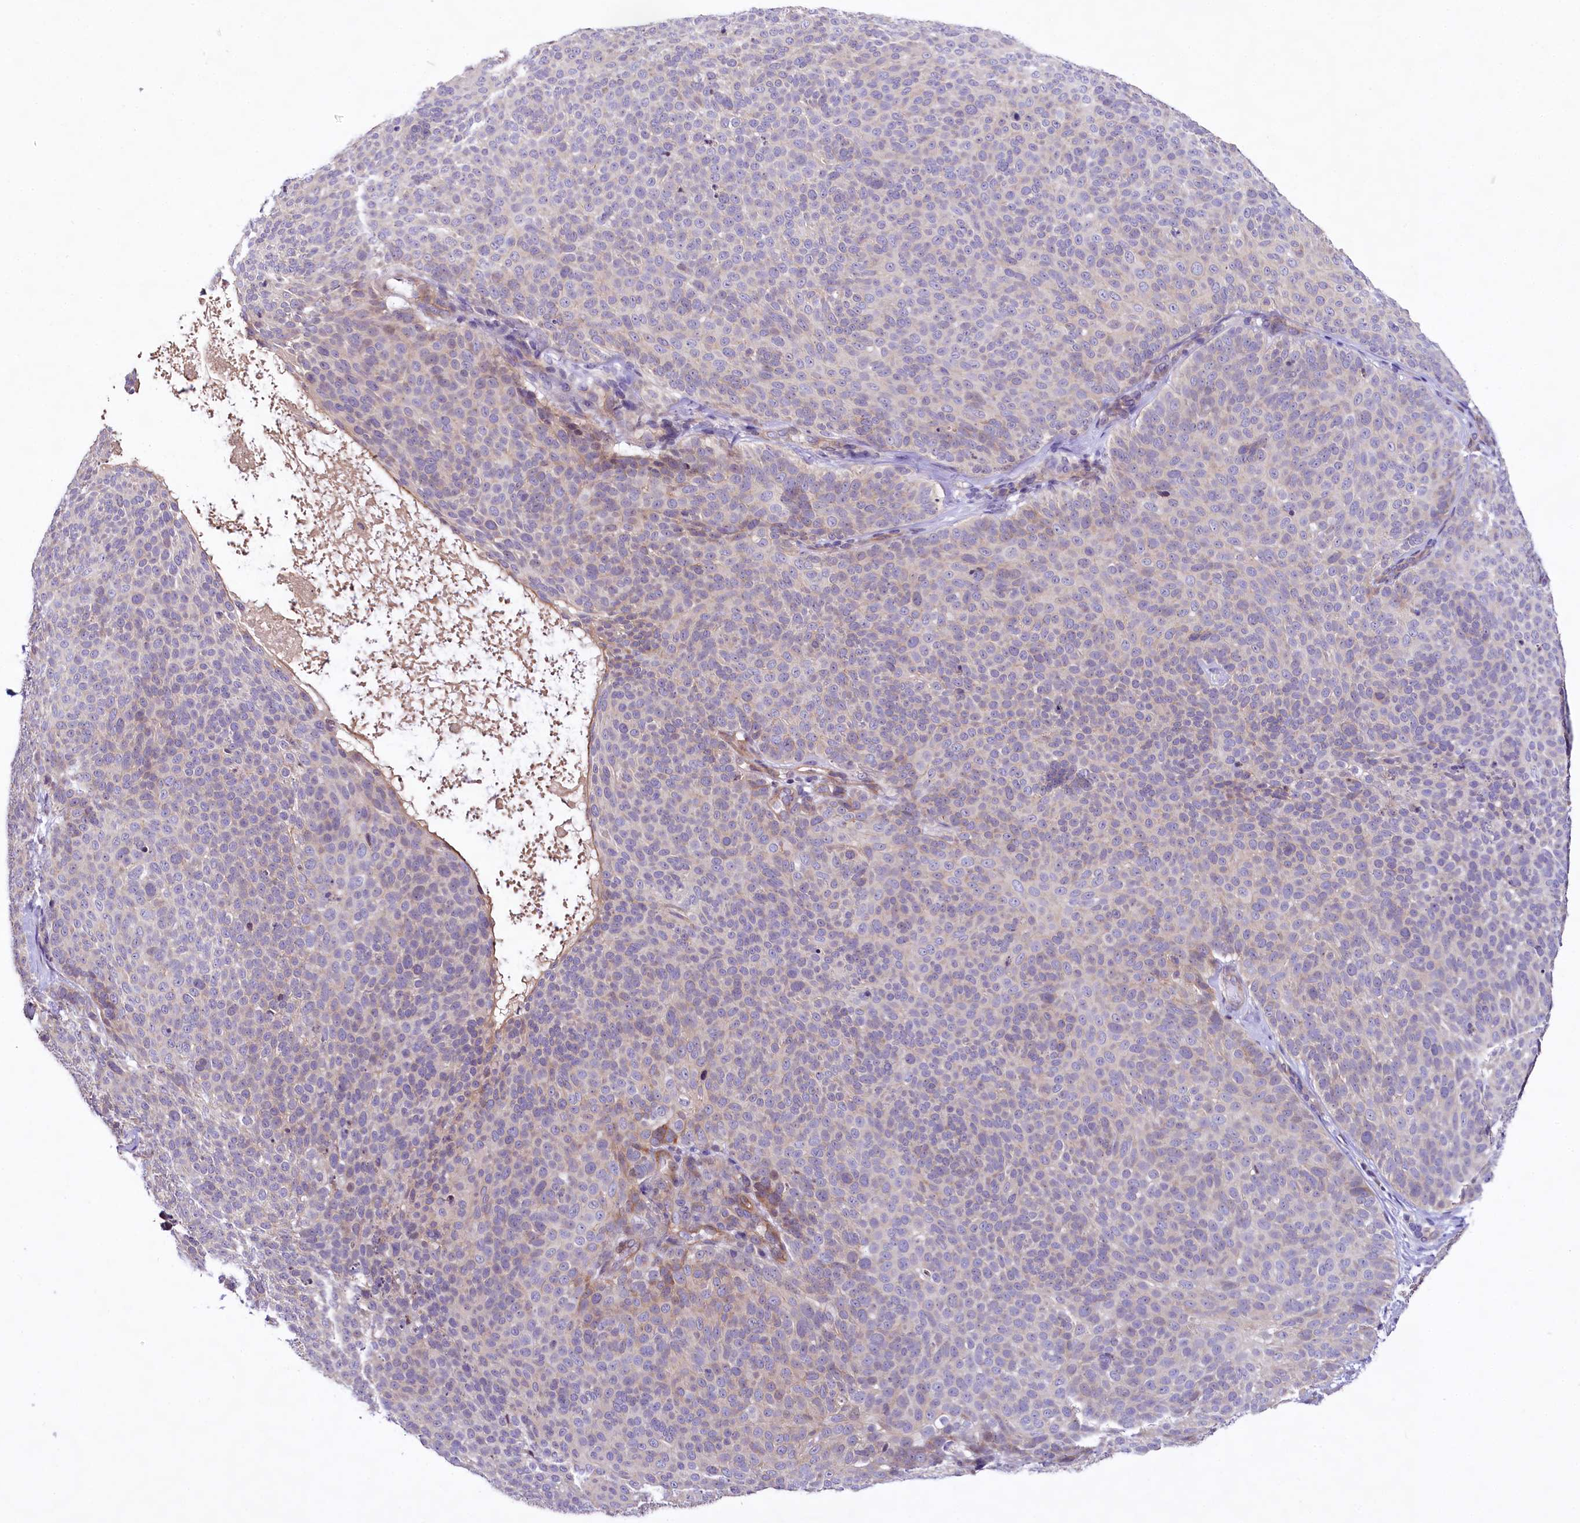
{"staining": {"intensity": "weak", "quantity": "<25%", "location": "cytoplasmic/membranous"}, "tissue": "skin cancer", "cell_type": "Tumor cells", "image_type": "cancer", "snomed": [{"axis": "morphology", "description": "Basal cell carcinoma"}, {"axis": "topography", "description": "Skin"}], "caption": "A micrograph of human skin cancer is negative for staining in tumor cells.", "gene": "VPS11", "patient": {"sex": "male", "age": 85}}